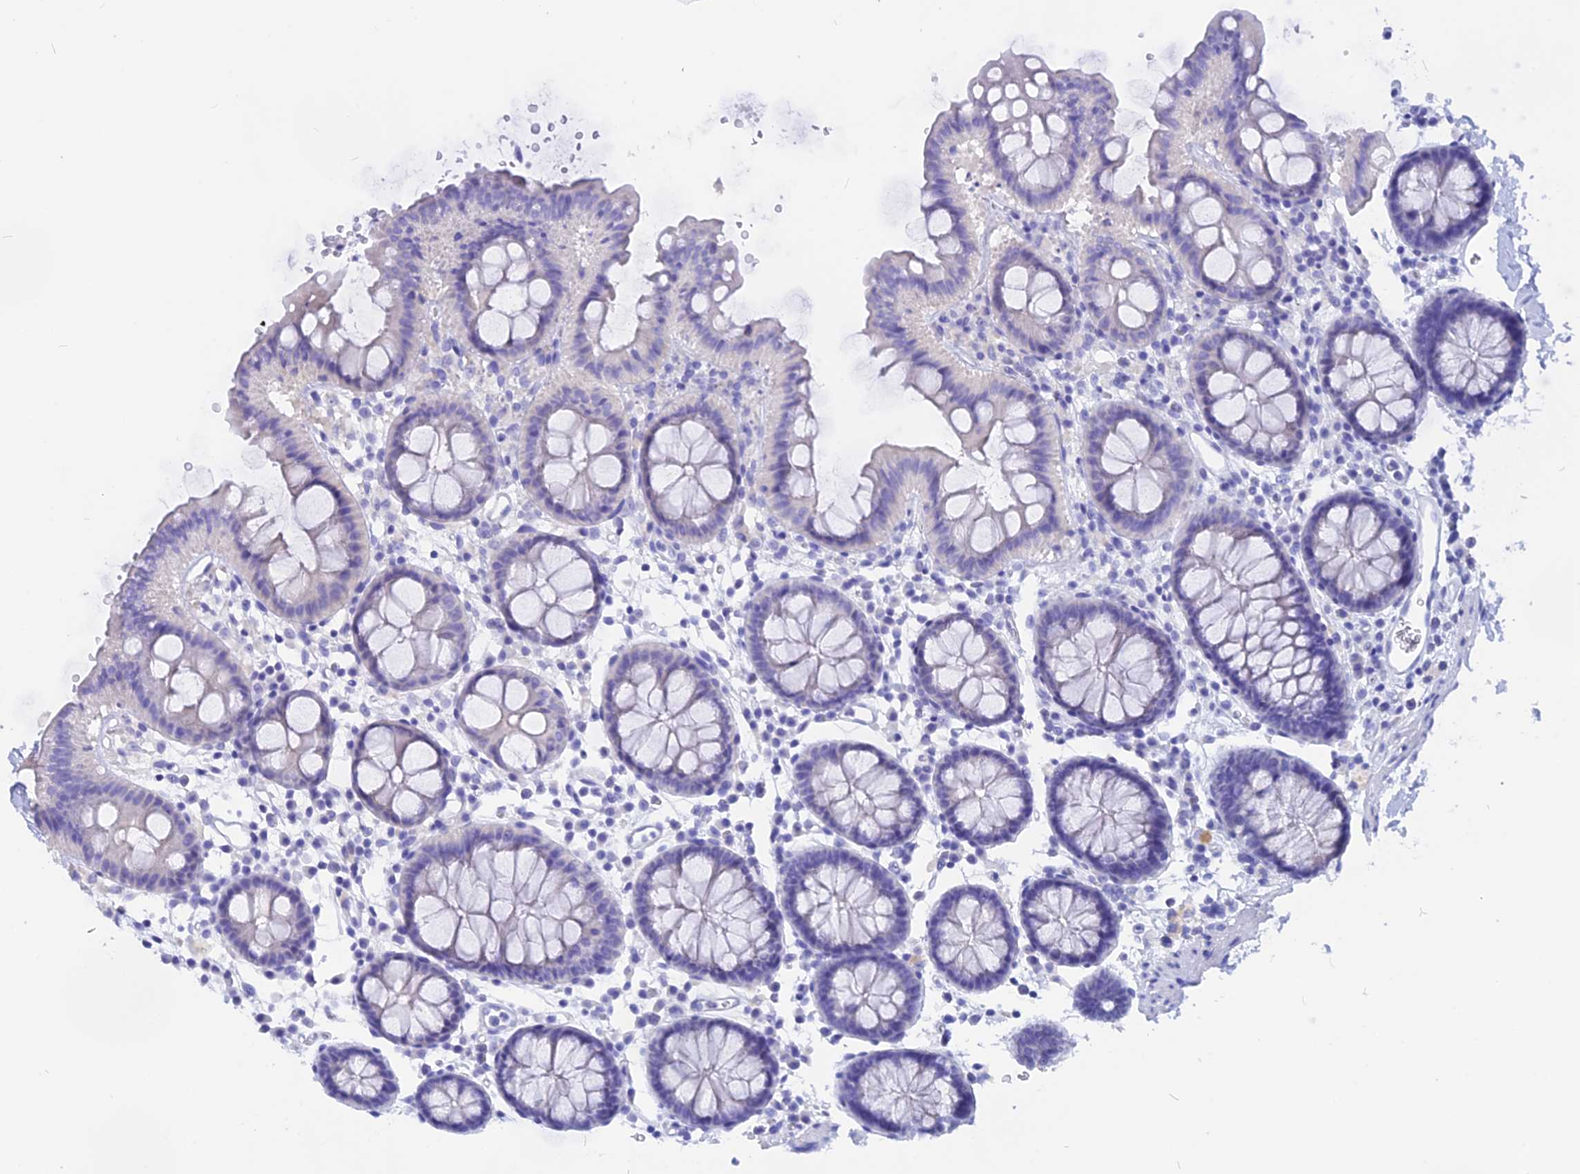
{"staining": {"intensity": "negative", "quantity": "none", "location": "none"}, "tissue": "colon", "cell_type": "Endothelial cells", "image_type": "normal", "snomed": [{"axis": "morphology", "description": "Normal tissue, NOS"}, {"axis": "topography", "description": "Colon"}], "caption": "High power microscopy photomicrograph of an immunohistochemistry (IHC) histopathology image of unremarkable colon, revealing no significant positivity in endothelial cells. (DAB (3,3'-diaminobenzidine) immunohistochemistry (IHC) visualized using brightfield microscopy, high magnification).", "gene": "ISCA1", "patient": {"sex": "male", "age": 75}}